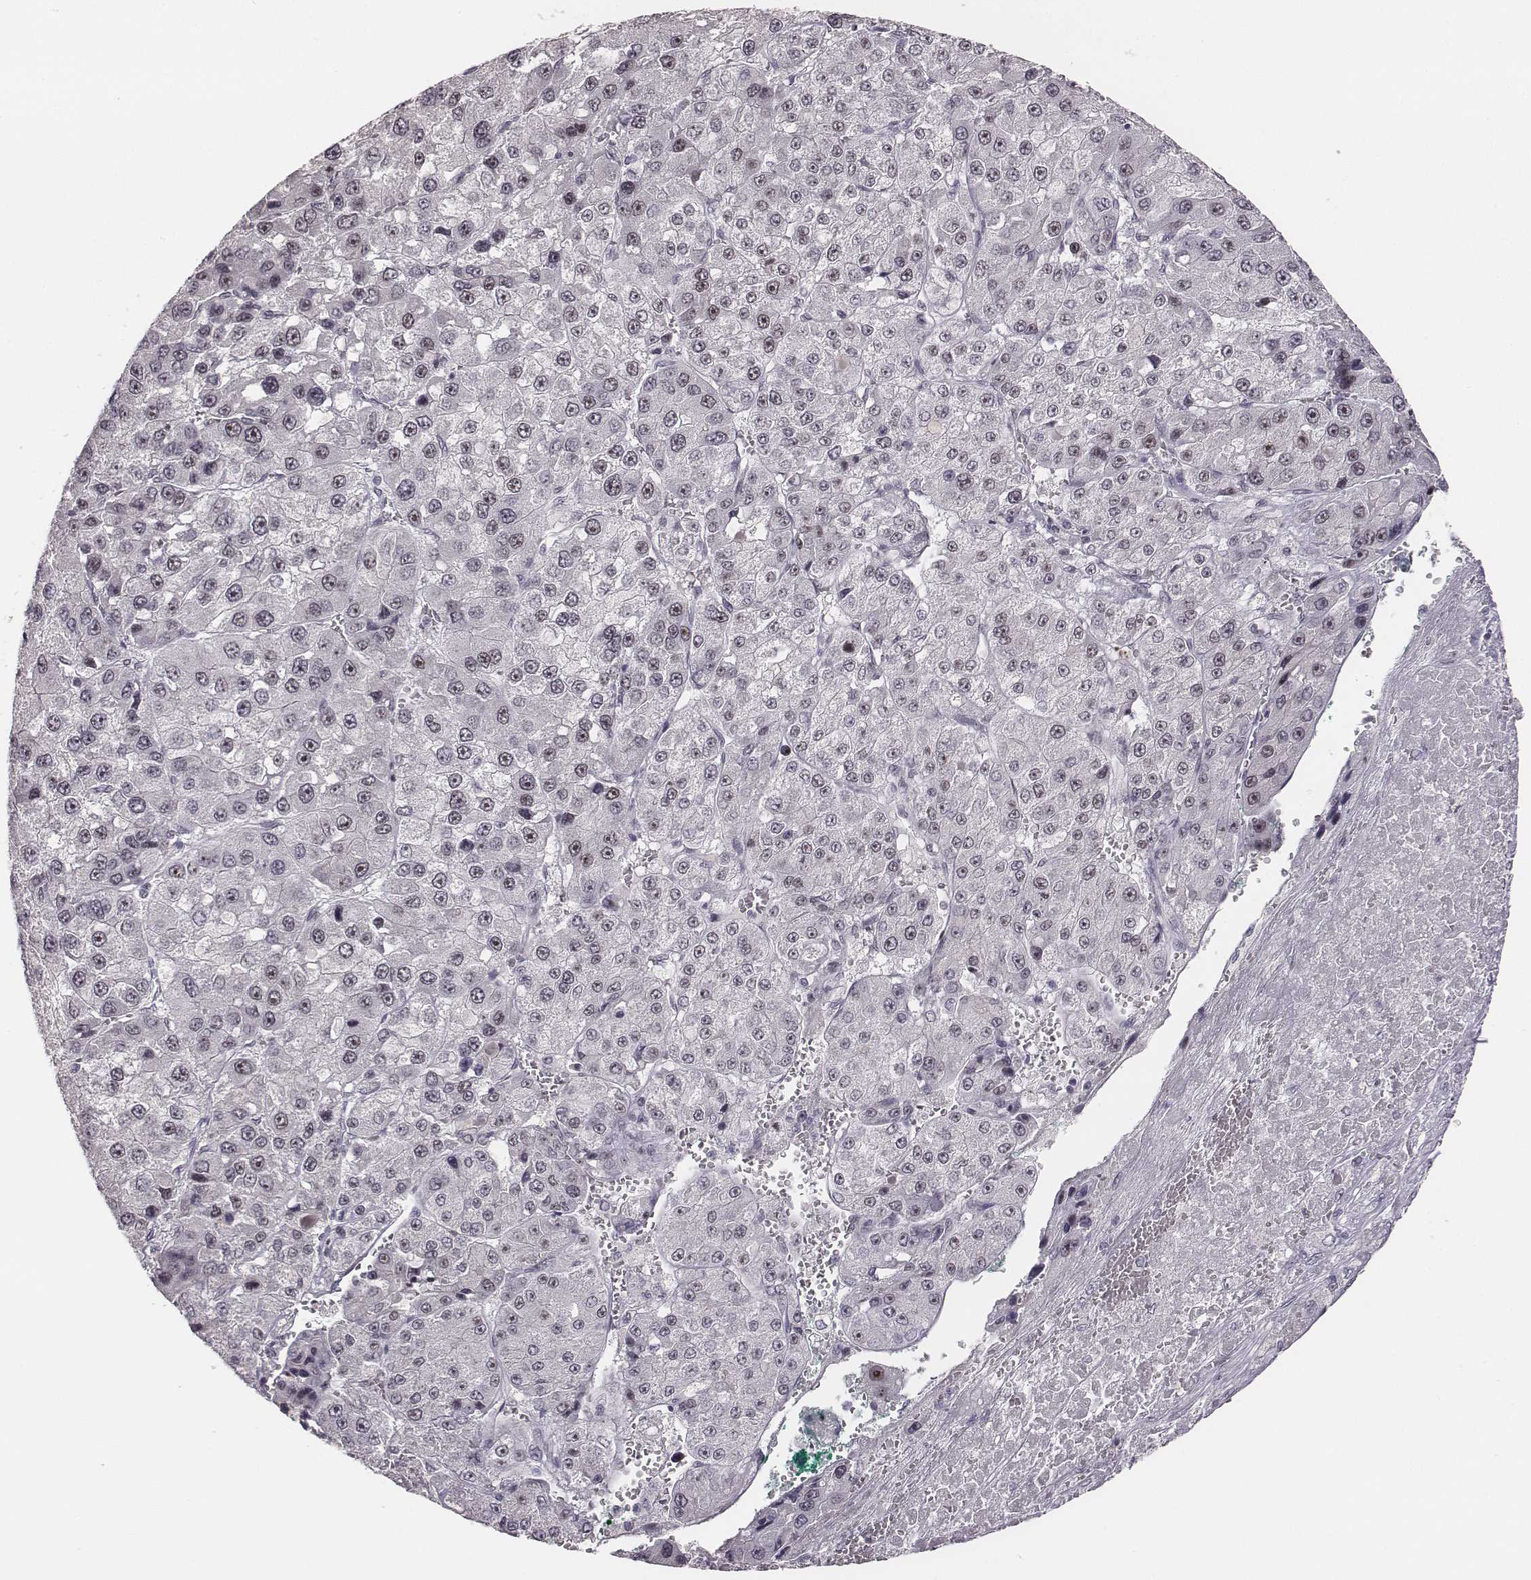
{"staining": {"intensity": "negative", "quantity": "none", "location": "none"}, "tissue": "liver cancer", "cell_type": "Tumor cells", "image_type": "cancer", "snomed": [{"axis": "morphology", "description": "Carcinoma, Hepatocellular, NOS"}, {"axis": "topography", "description": "Liver"}], "caption": "Tumor cells are negative for brown protein staining in liver hepatocellular carcinoma.", "gene": "NIFK", "patient": {"sex": "female", "age": 73}}